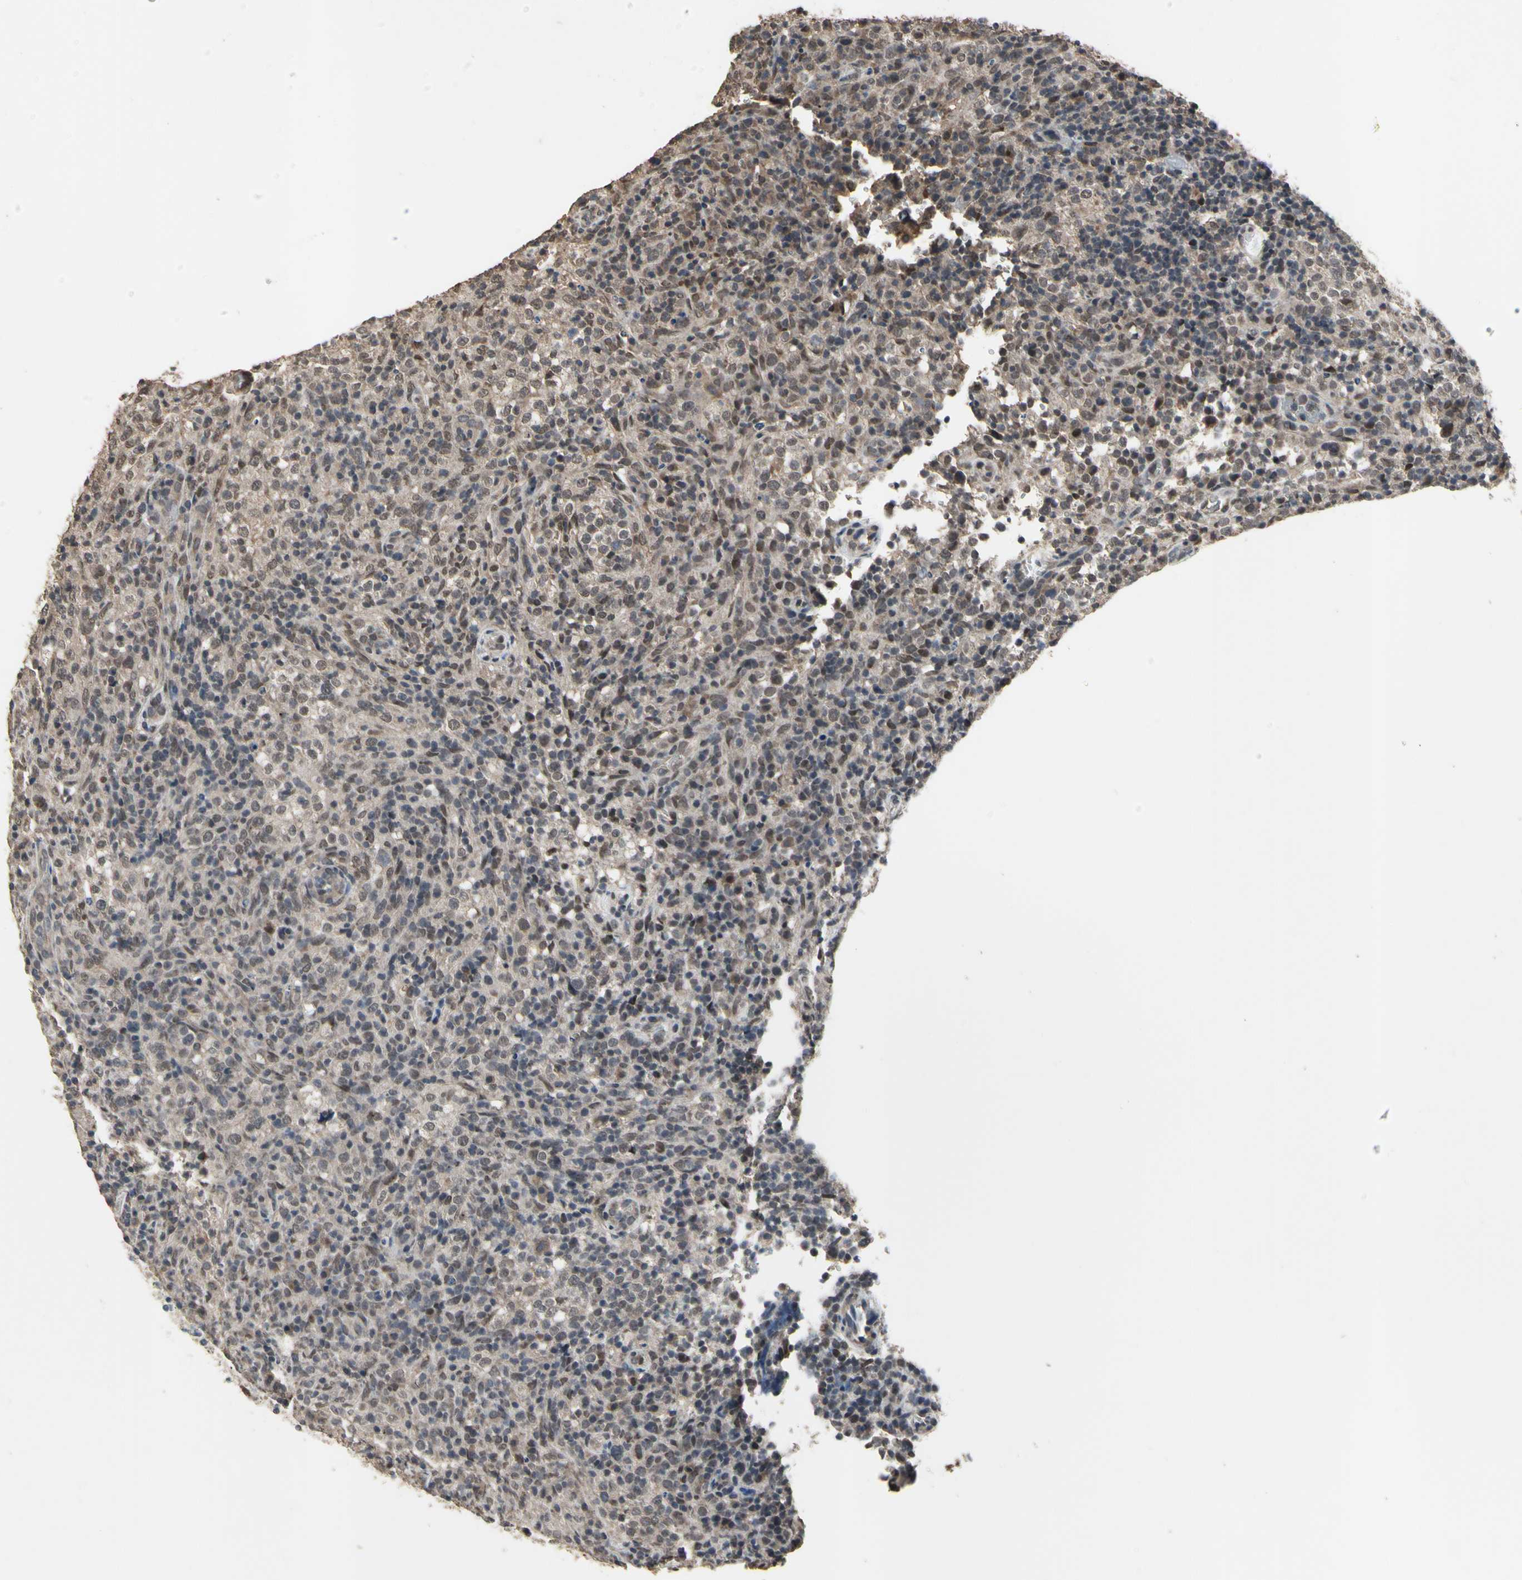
{"staining": {"intensity": "weak", "quantity": ">75%", "location": "cytoplasmic/membranous,nuclear"}, "tissue": "lymphoma", "cell_type": "Tumor cells", "image_type": "cancer", "snomed": [{"axis": "morphology", "description": "Malignant lymphoma, non-Hodgkin's type, High grade"}, {"axis": "topography", "description": "Lymph node"}], "caption": "An image of malignant lymphoma, non-Hodgkin's type (high-grade) stained for a protein shows weak cytoplasmic/membranous and nuclear brown staining in tumor cells.", "gene": "ZNF174", "patient": {"sex": "female", "age": 76}}